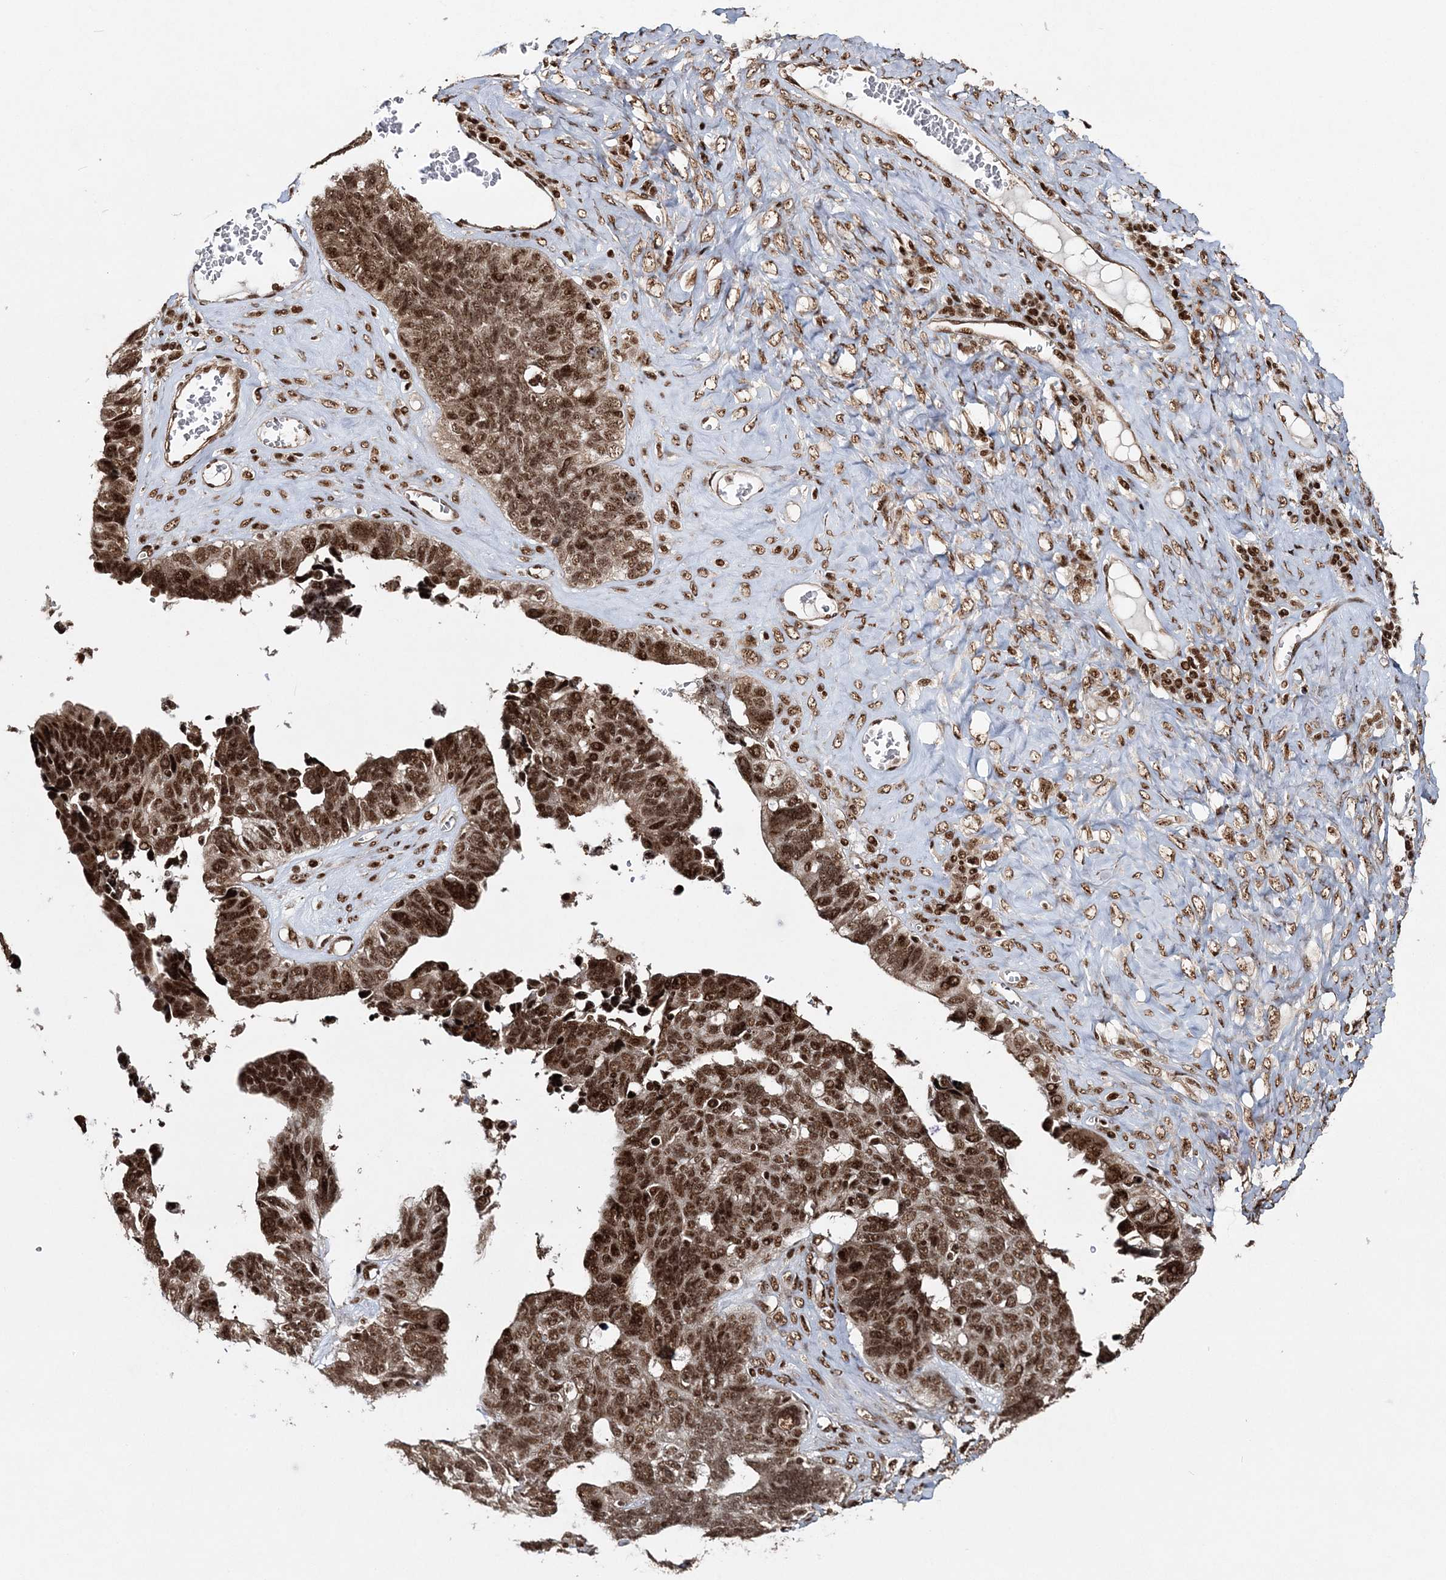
{"staining": {"intensity": "strong", "quantity": ">75%", "location": "nuclear"}, "tissue": "ovarian cancer", "cell_type": "Tumor cells", "image_type": "cancer", "snomed": [{"axis": "morphology", "description": "Cystadenocarcinoma, serous, NOS"}, {"axis": "topography", "description": "Ovary"}], "caption": "Protein expression analysis of human serous cystadenocarcinoma (ovarian) reveals strong nuclear staining in approximately >75% of tumor cells.", "gene": "EXOSC8", "patient": {"sex": "female", "age": 79}}